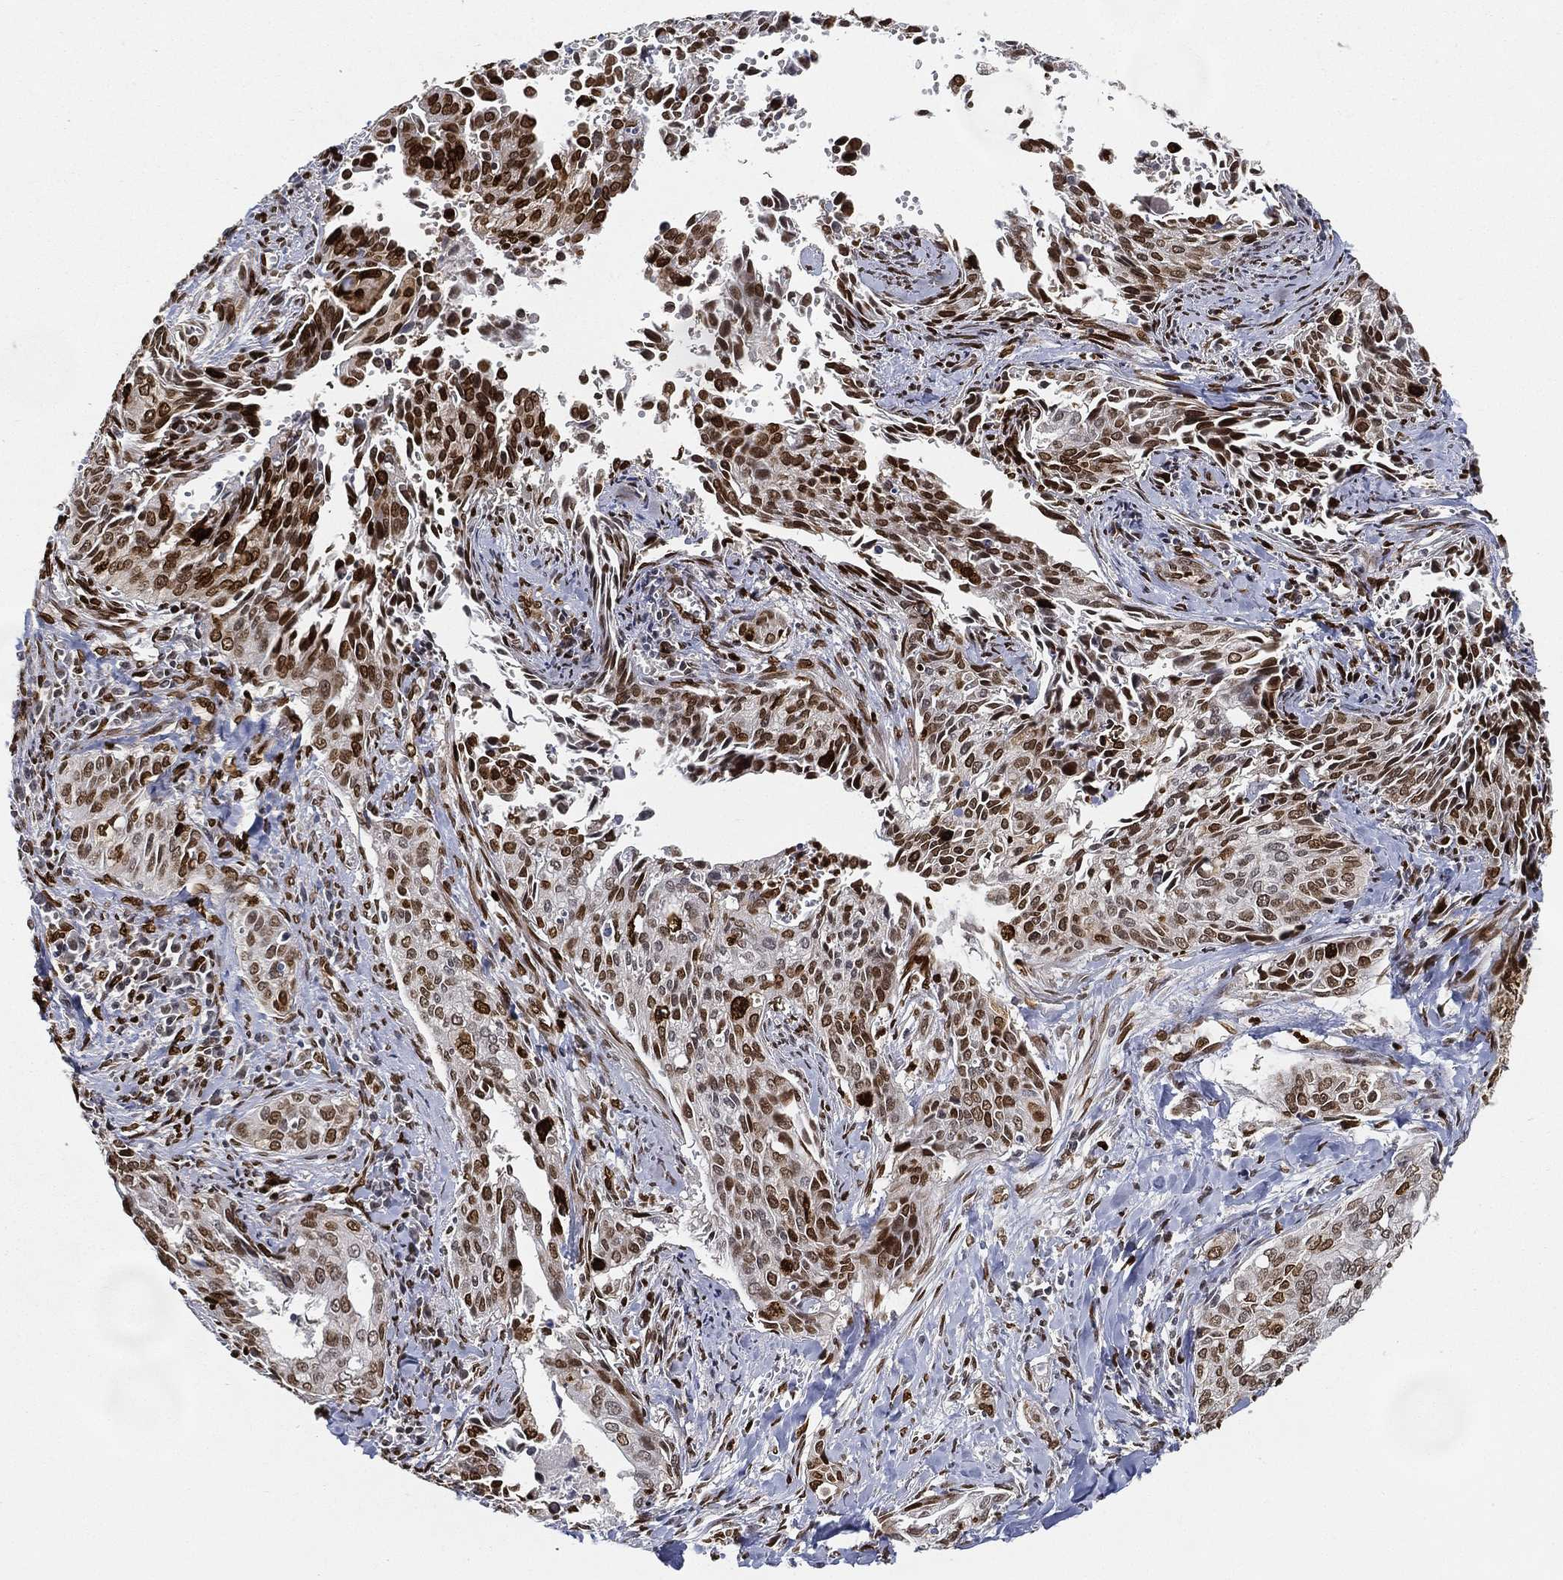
{"staining": {"intensity": "strong", "quantity": "25%-75%", "location": "nuclear"}, "tissue": "cervical cancer", "cell_type": "Tumor cells", "image_type": "cancer", "snomed": [{"axis": "morphology", "description": "Squamous cell carcinoma, NOS"}, {"axis": "topography", "description": "Cervix"}], "caption": "A brown stain labels strong nuclear positivity of a protein in human squamous cell carcinoma (cervical) tumor cells. The staining is performed using DAB (3,3'-diaminobenzidine) brown chromogen to label protein expression. The nuclei are counter-stained blue using hematoxylin.", "gene": "LMNB1", "patient": {"sex": "female", "age": 29}}